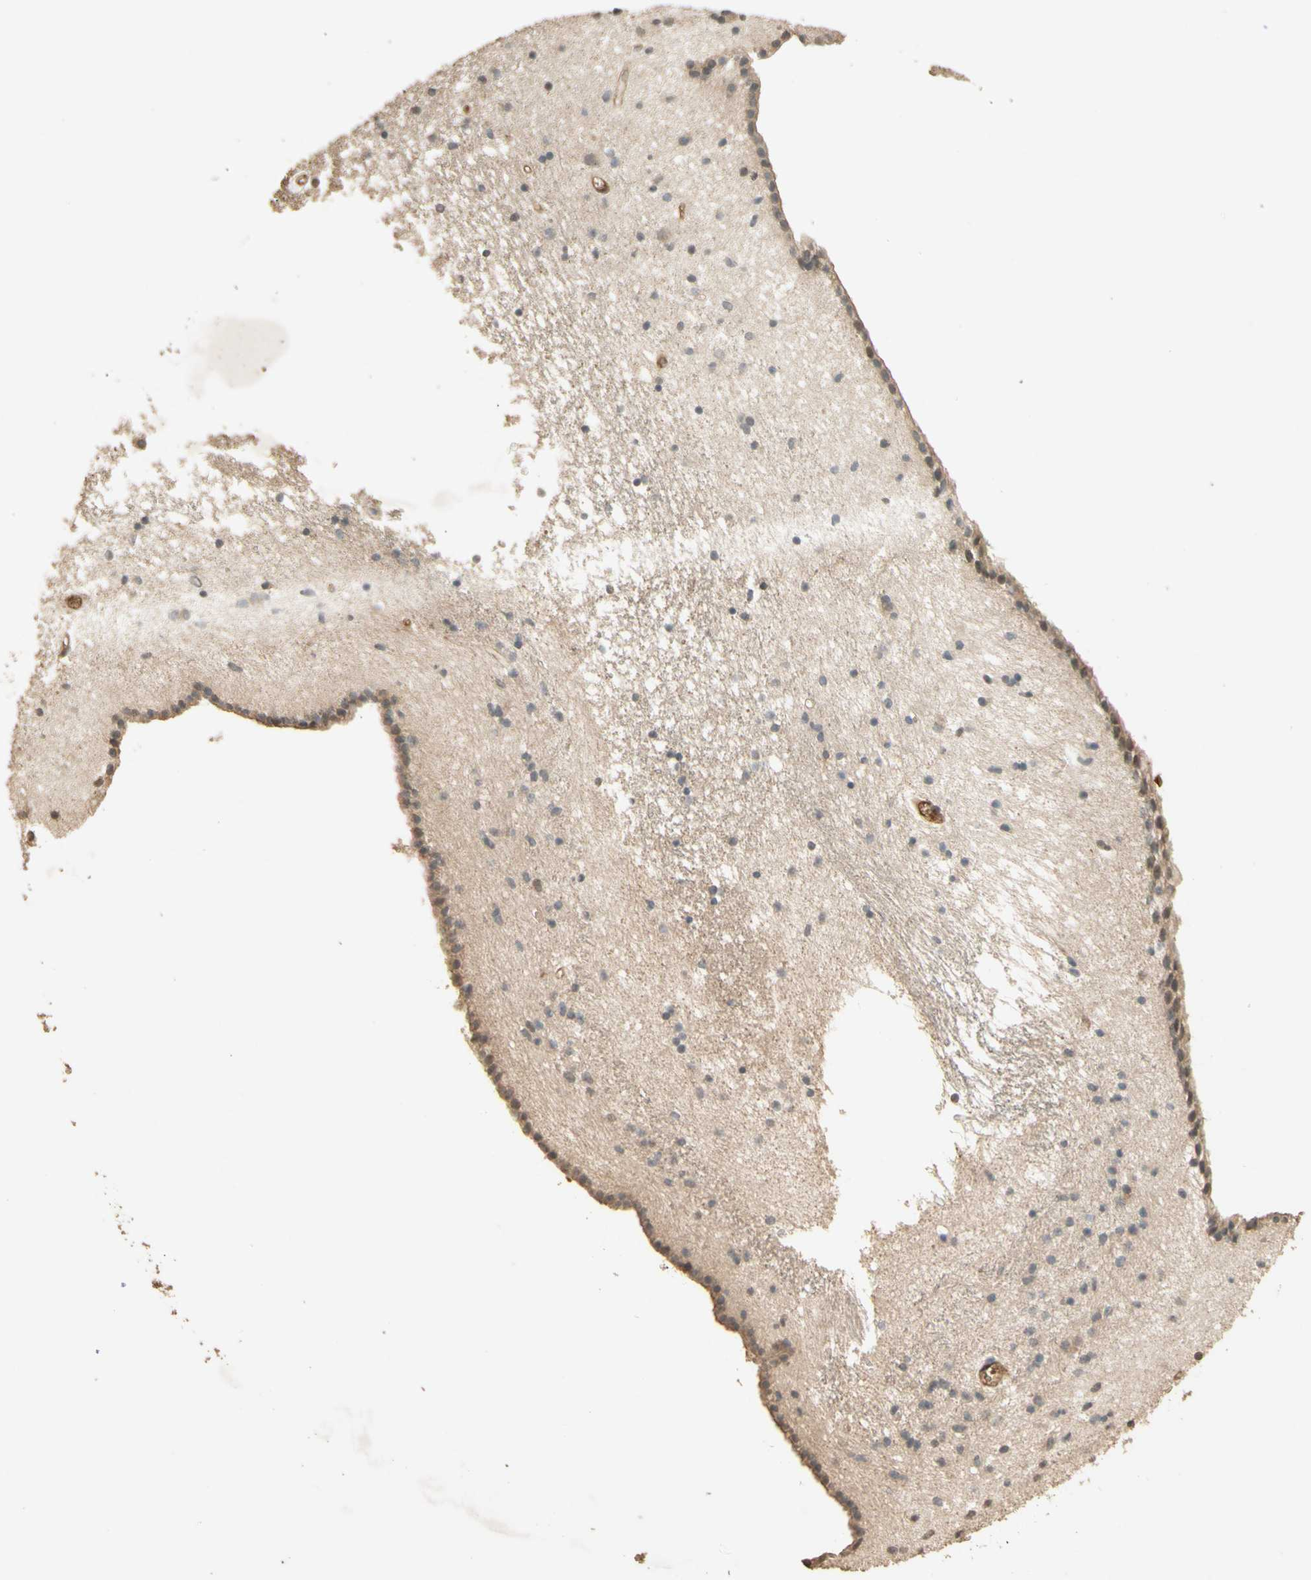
{"staining": {"intensity": "moderate", "quantity": ">75%", "location": "cytoplasmic/membranous"}, "tissue": "caudate", "cell_type": "Glial cells", "image_type": "normal", "snomed": [{"axis": "morphology", "description": "Normal tissue, NOS"}, {"axis": "topography", "description": "Lateral ventricle wall"}], "caption": "Glial cells display medium levels of moderate cytoplasmic/membranous positivity in about >75% of cells in normal caudate. (DAB (3,3'-diaminobenzidine) IHC, brown staining for protein, blue staining for nuclei).", "gene": "SMAD9", "patient": {"sex": "male", "age": 45}}